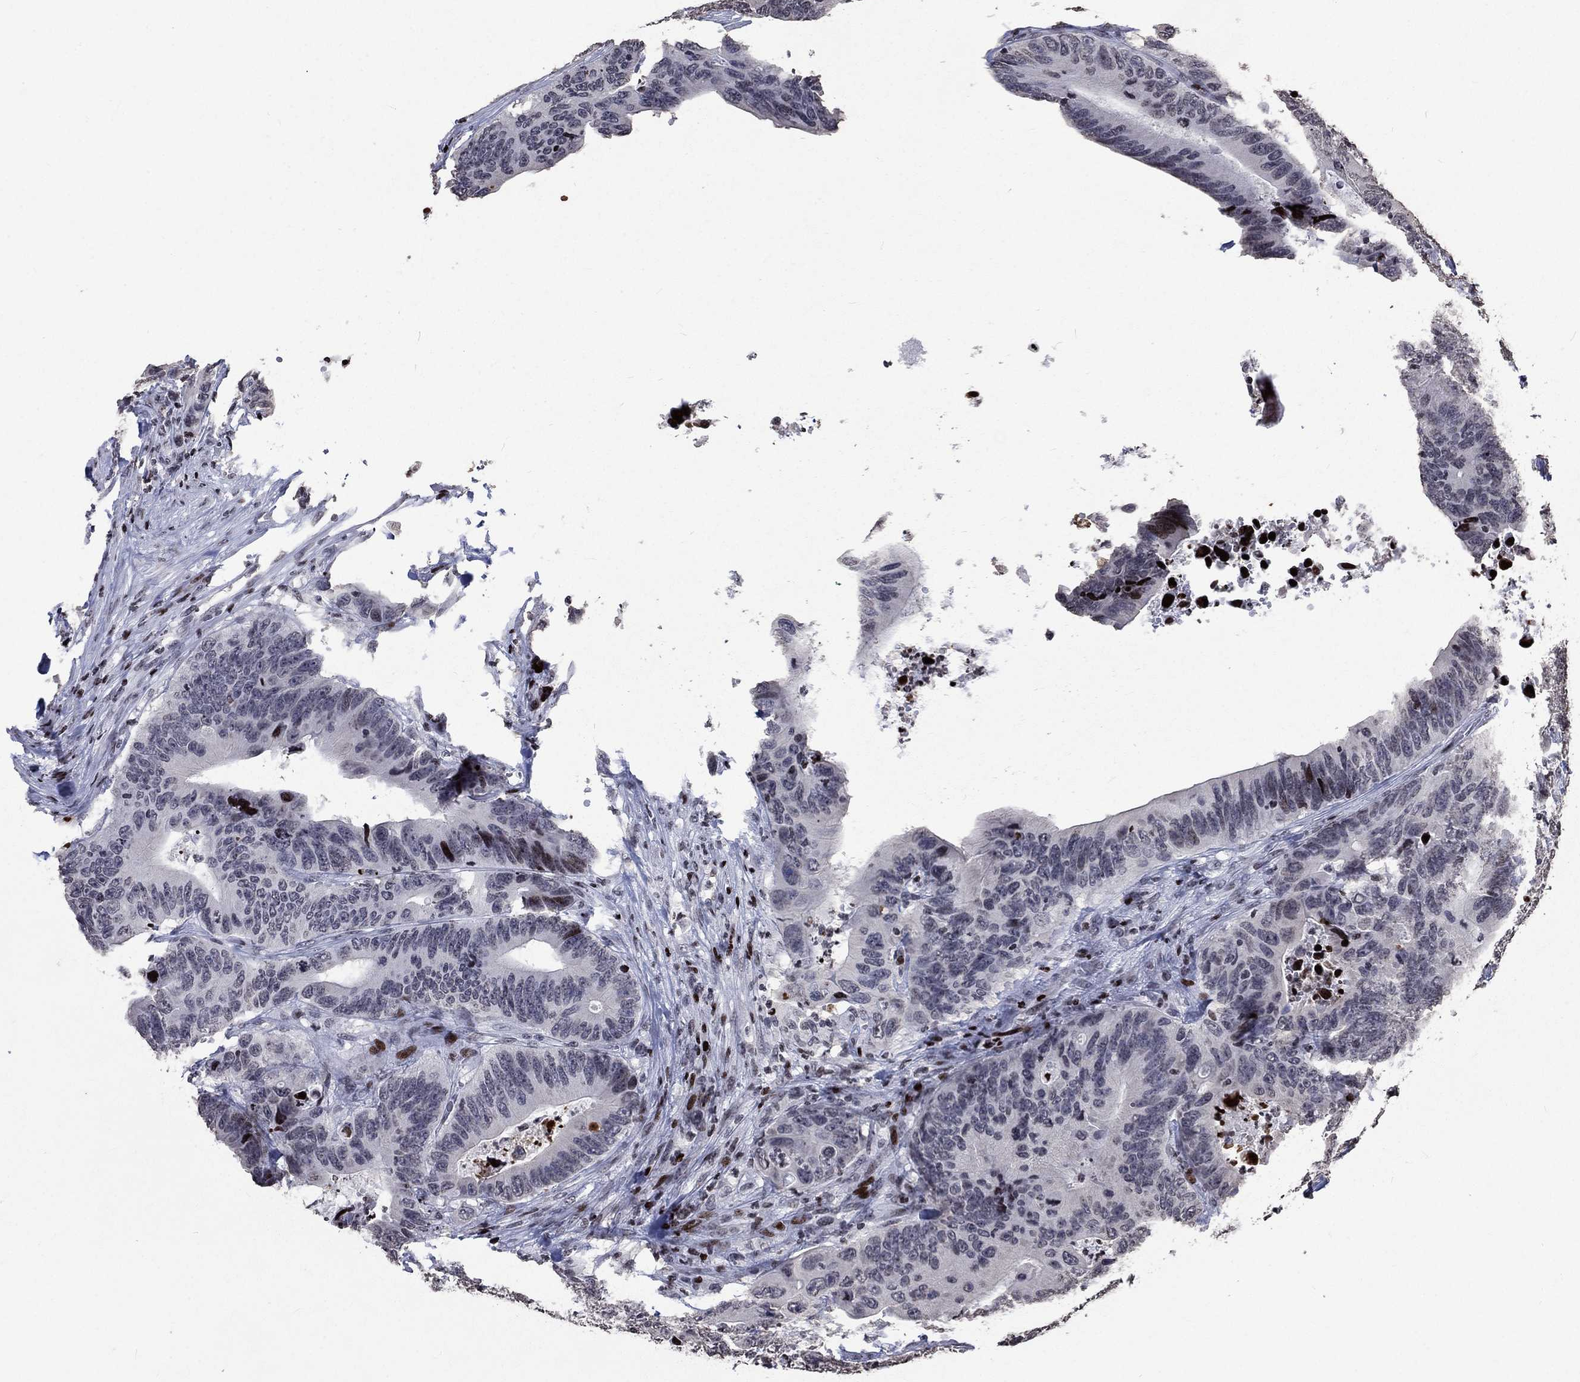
{"staining": {"intensity": "negative", "quantity": "none", "location": "none"}, "tissue": "colorectal cancer", "cell_type": "Tumor cells", "image_type": "cancer", "snomed": [{"axis": "morphology", "description": "Adenocarcinoma, NOS"}, {"axis": "topography", "description": "Colon"}], "caption": "Tumor cells show no significant protein positivity in colorectal cancer. (Stains: DAB IHC with hematoxylin counter stain, Microscopy: brightfield microscopy at high magnification).", "gene": "SRSF3", "patient": {"sex": "female", "age": 90}}